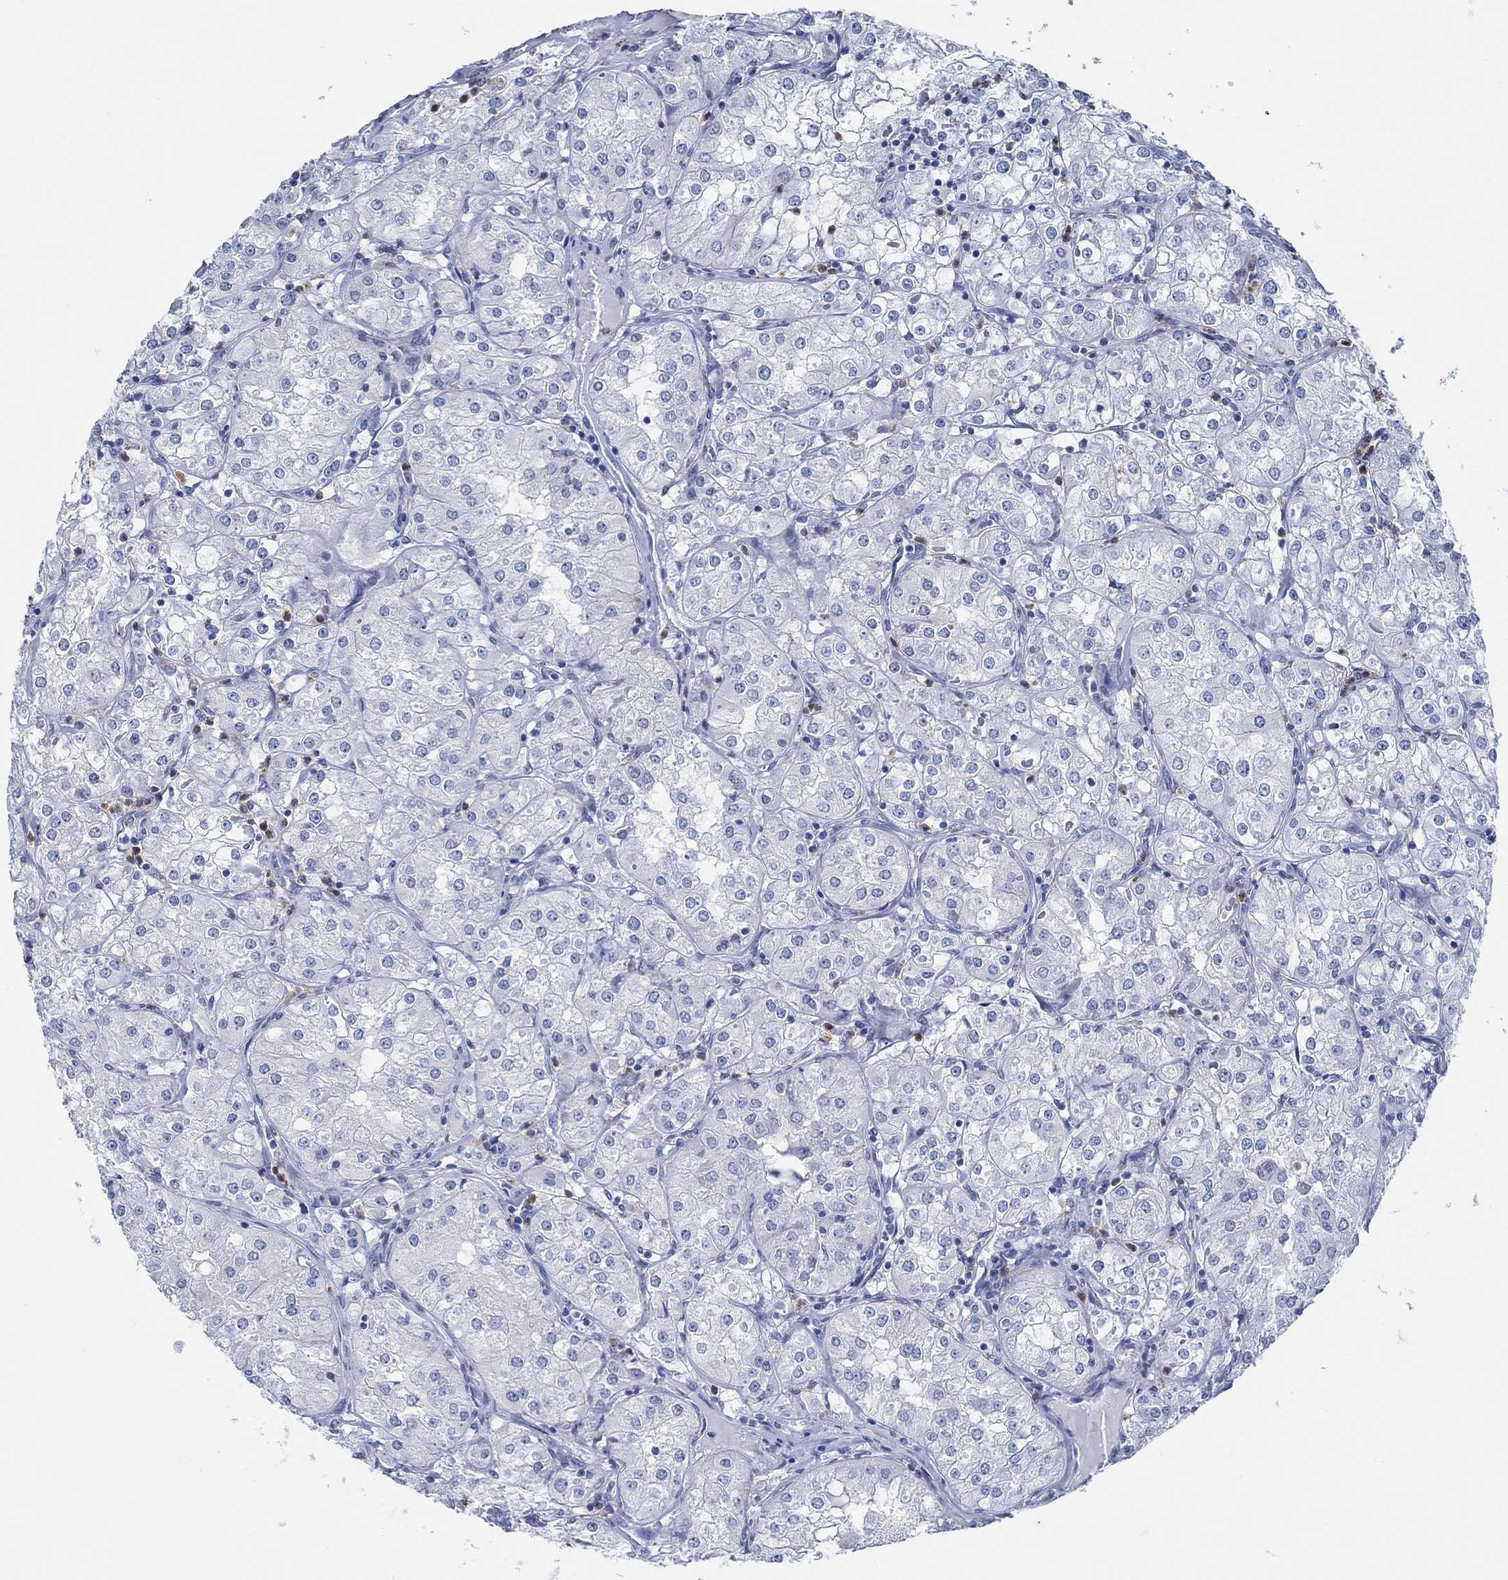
{"staining": {"intensity": "negative", "quantity": "none", "location": "none"}, "tissue": "renal cancer", "cell_type": "Tumor cells", "image_type": "cancer", "snomed": [{"axis": "morphology", "description": "Adenocarcinoma, NOS"}, {"axis": "topography", "description": "Kidney"}], "caption": "Immunohistochemistry (IHC) of human renal cancer (adenocarcinoma) demonstrates no staining in tumor cells.", "gene": "ZNF671", "patient": {"sex": "male", "age": 77}}